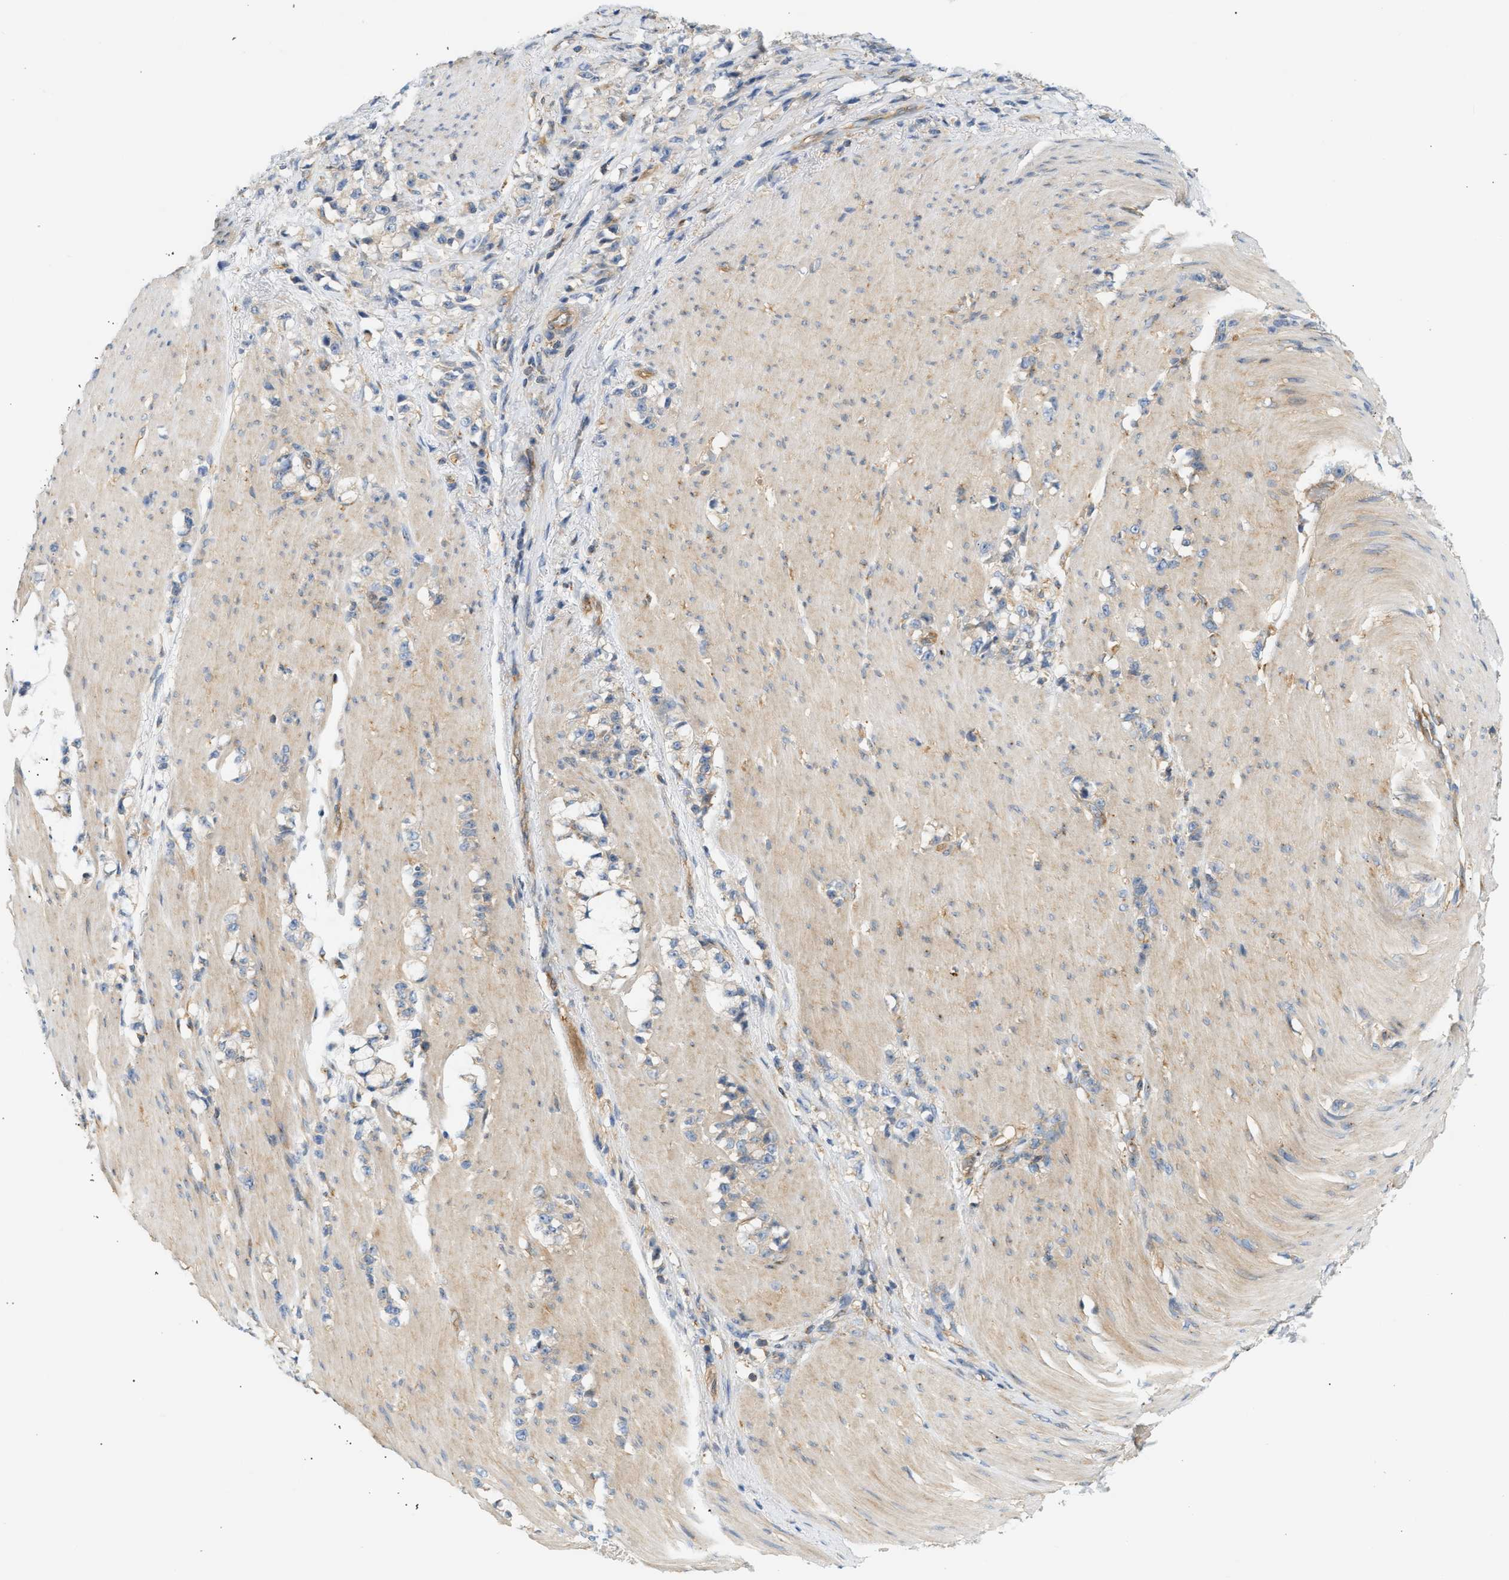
{"staining": {"intensity": "weak", "quantity": "25%-75%", "location": "cytoplasmic/membranous"}, "tissue": "stomach cancer", "cell_type": "Tumor cells", "image_type": "cancer", "snomed": [{"axis": "morphology", "description": "Adenocarcinoma, NOS"}, {"axis": "topography", "description": "Stomach, lower"}], "caption": "Stomach adenocarcinoma stained with immunohistochemistry (IHC) exhibits weak cytoplasmic/membranous expression in about 25%-75% of tumor cells. The protein of interest is stained brown, and the nuclei are stained in blue (DAB IHC with brightfield microscopy, high magnification).", "gene": "PAFAH1B1", "patient": {"sex": "male", "age": 88}}